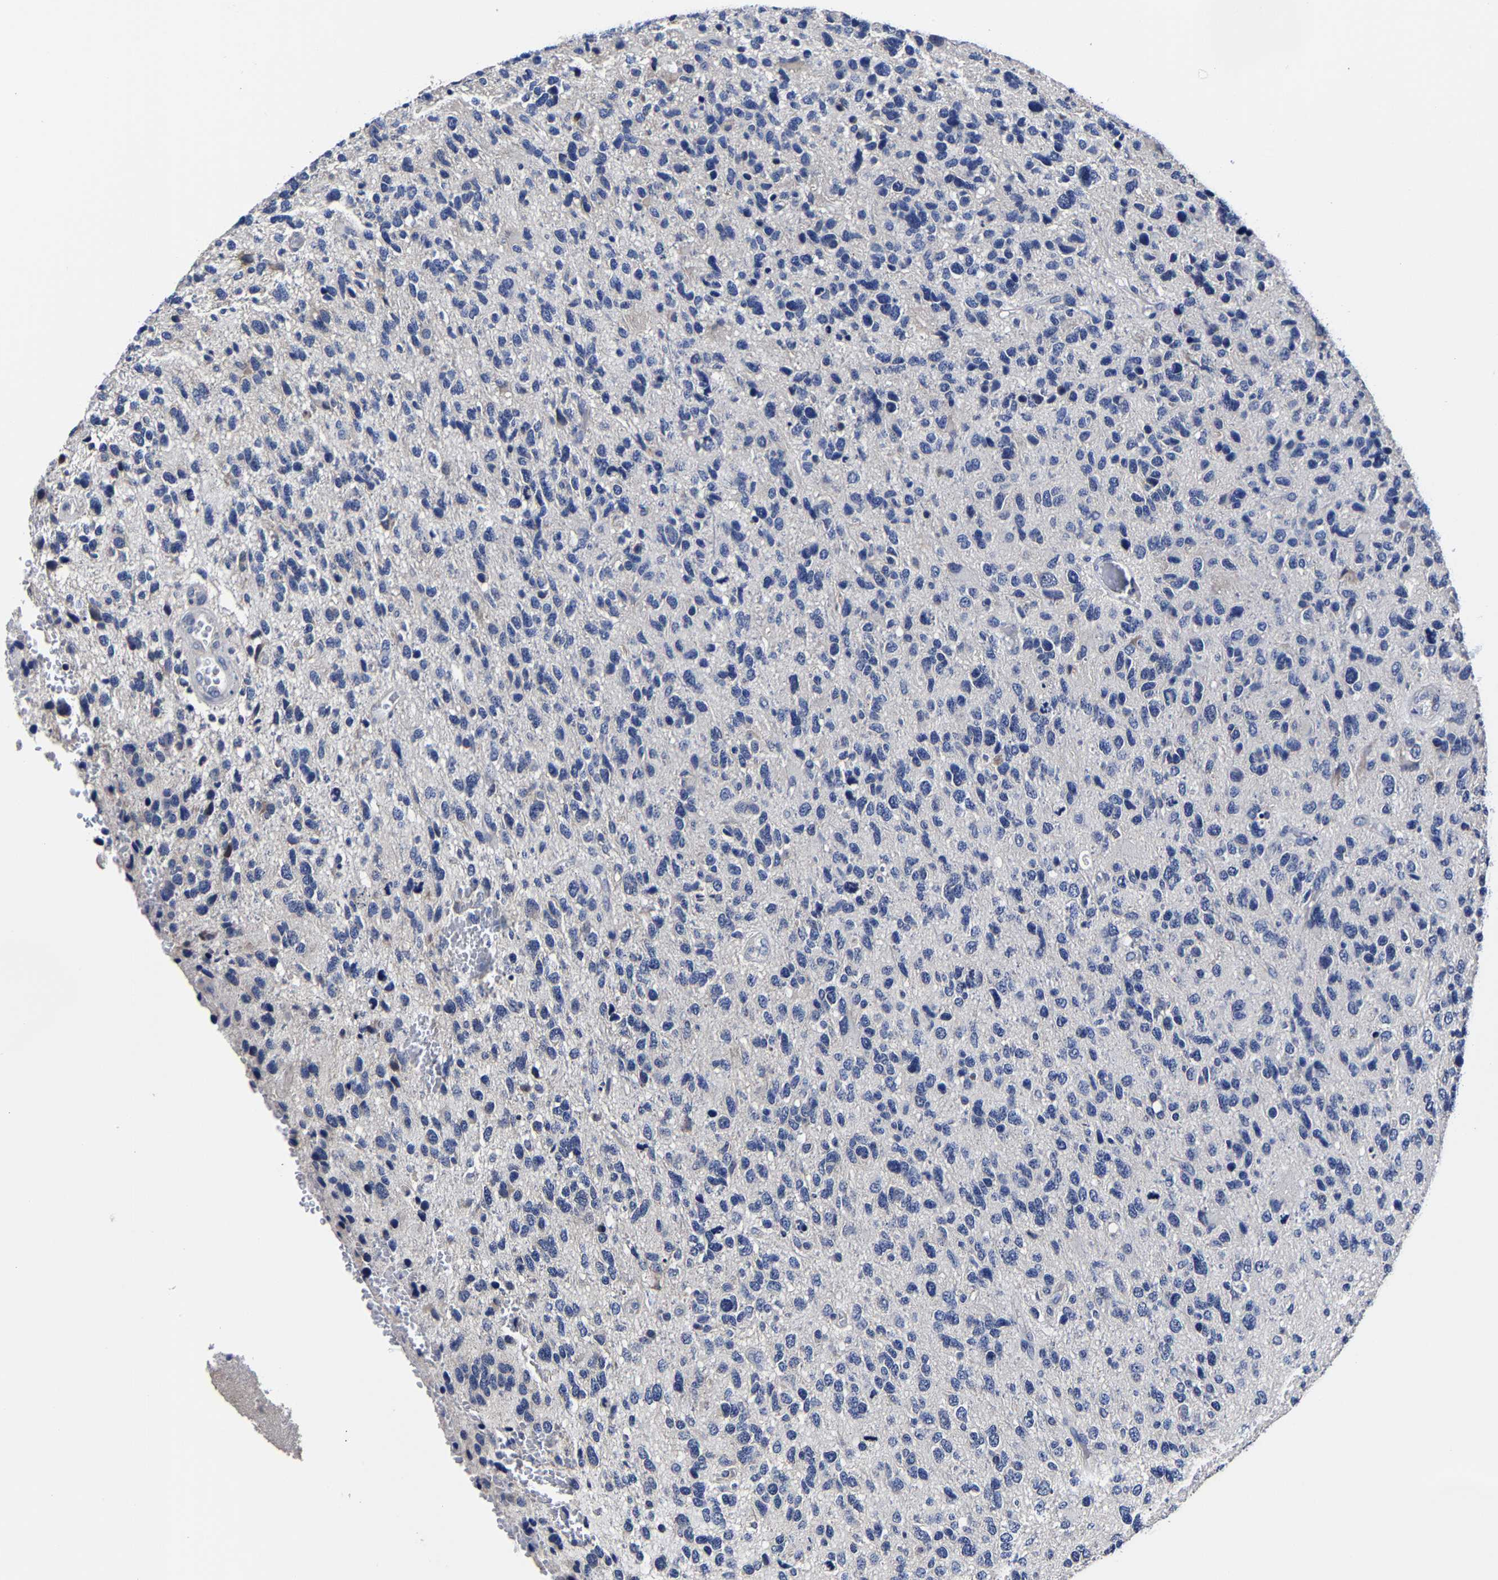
{"staining": {"intensity": "negative", "quantity": "none", "location": "none"}, "tissue": "glioma", "cell_type": "Tumor cells", "image_type": "cancer", "snomed": [{"axis": "morphology", "description": "Glioma, malignant, High grade"}, {"axis": "topography", "description": "Brain"}], "caption": "Immunohistochemical staining of human malignant glioma (high-grade) displays no significant expression in tumor cells.", "gene": "AKAP4", "patient": {"sex": "female", "age": 58}}